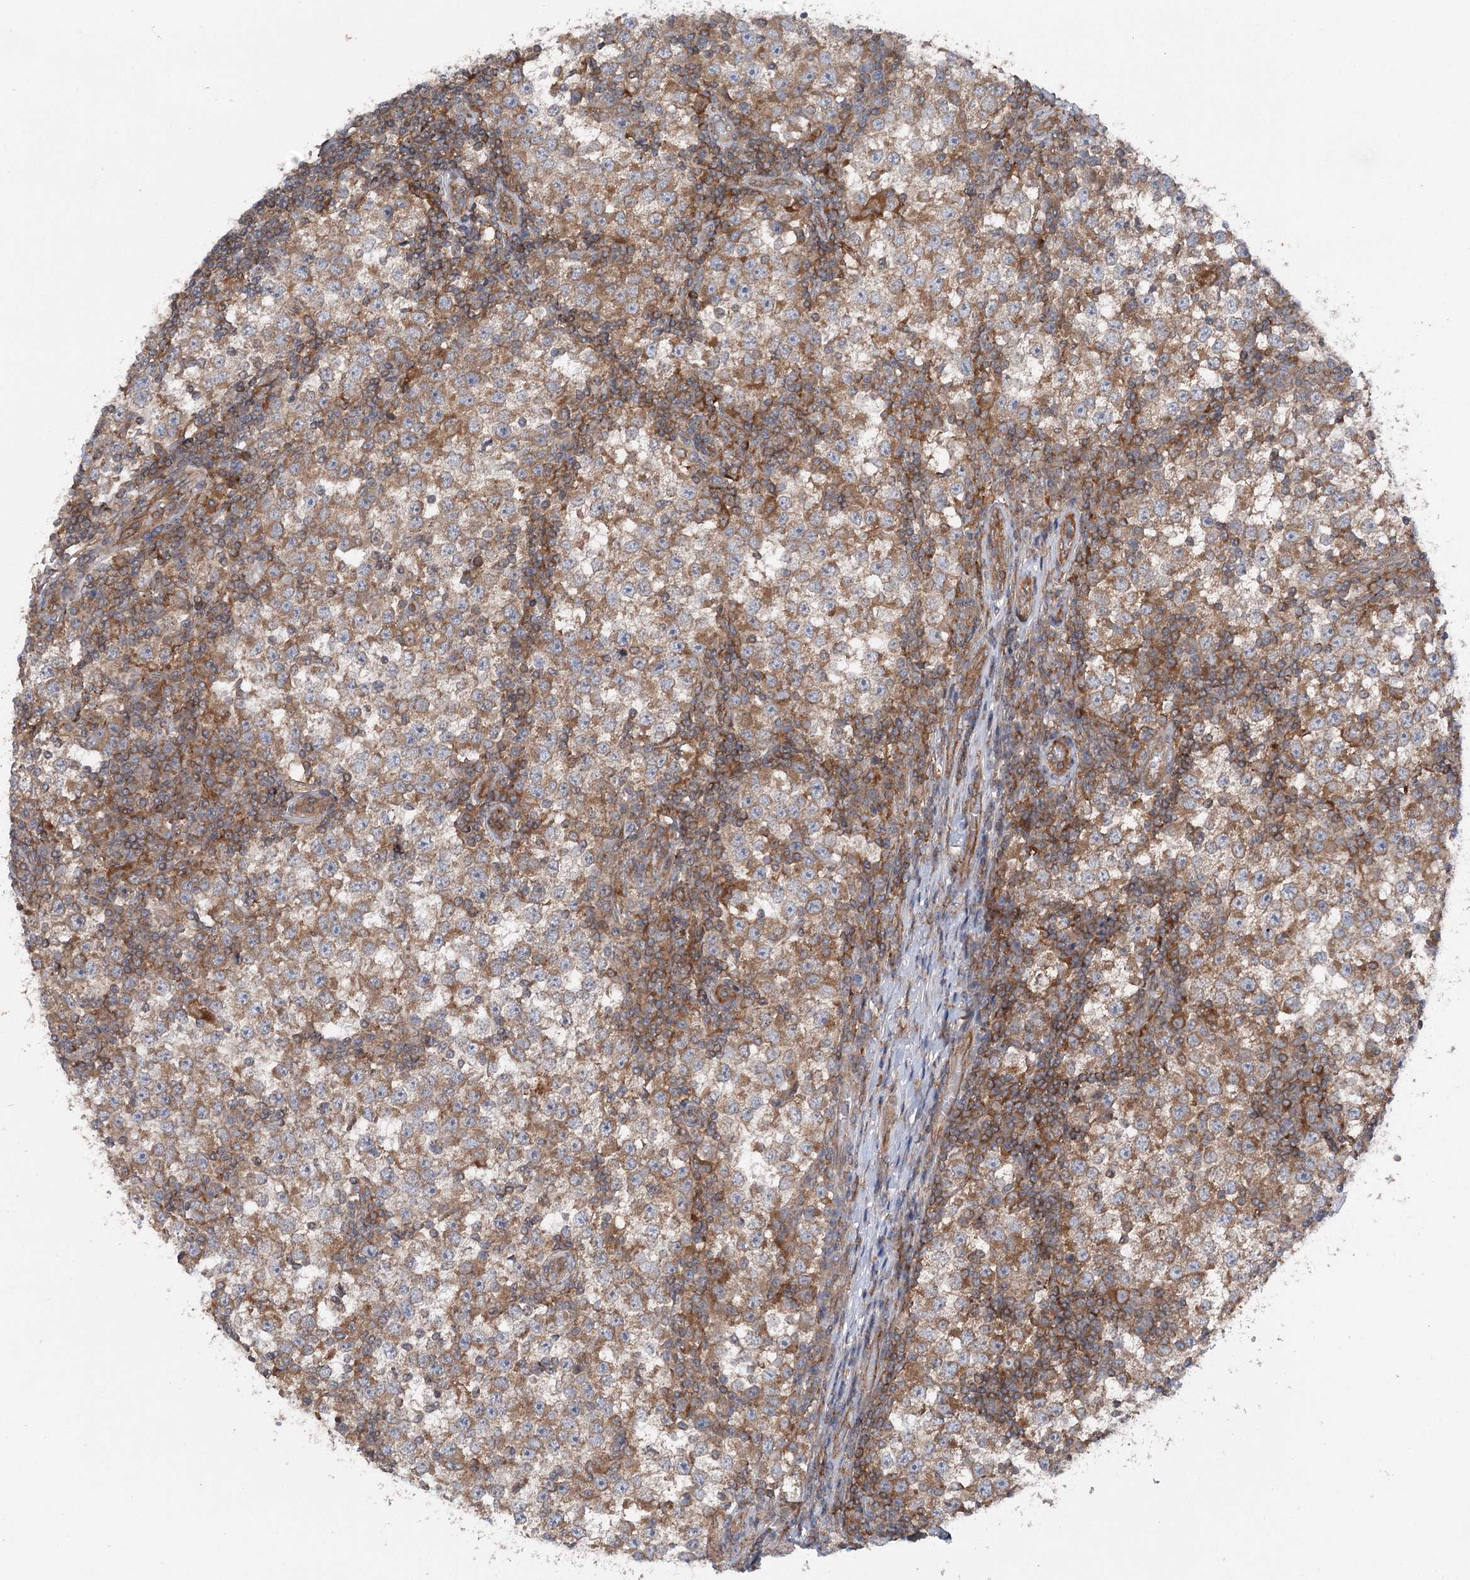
{"staining": {"intensity": "moderate", "quantity": ">75%", "location": "cytoplasmic/membranous"}, "tissue": "testis cancer", "cell_type": "Tumor cells", "image_type": "cancer", "snomed": [{"axis": "morphology", "description": "Seminoma, NOS"}, {"axis": "topography", "description": "Testis"}], "caption": "The photomicrograph reveals a brown stain indicating the presence of a protein in the cytoplasmic/membranous of tumor cells in testis cancer.", "gene": "PPP1R21", "patient": {"sex": "male", "age": 65}}